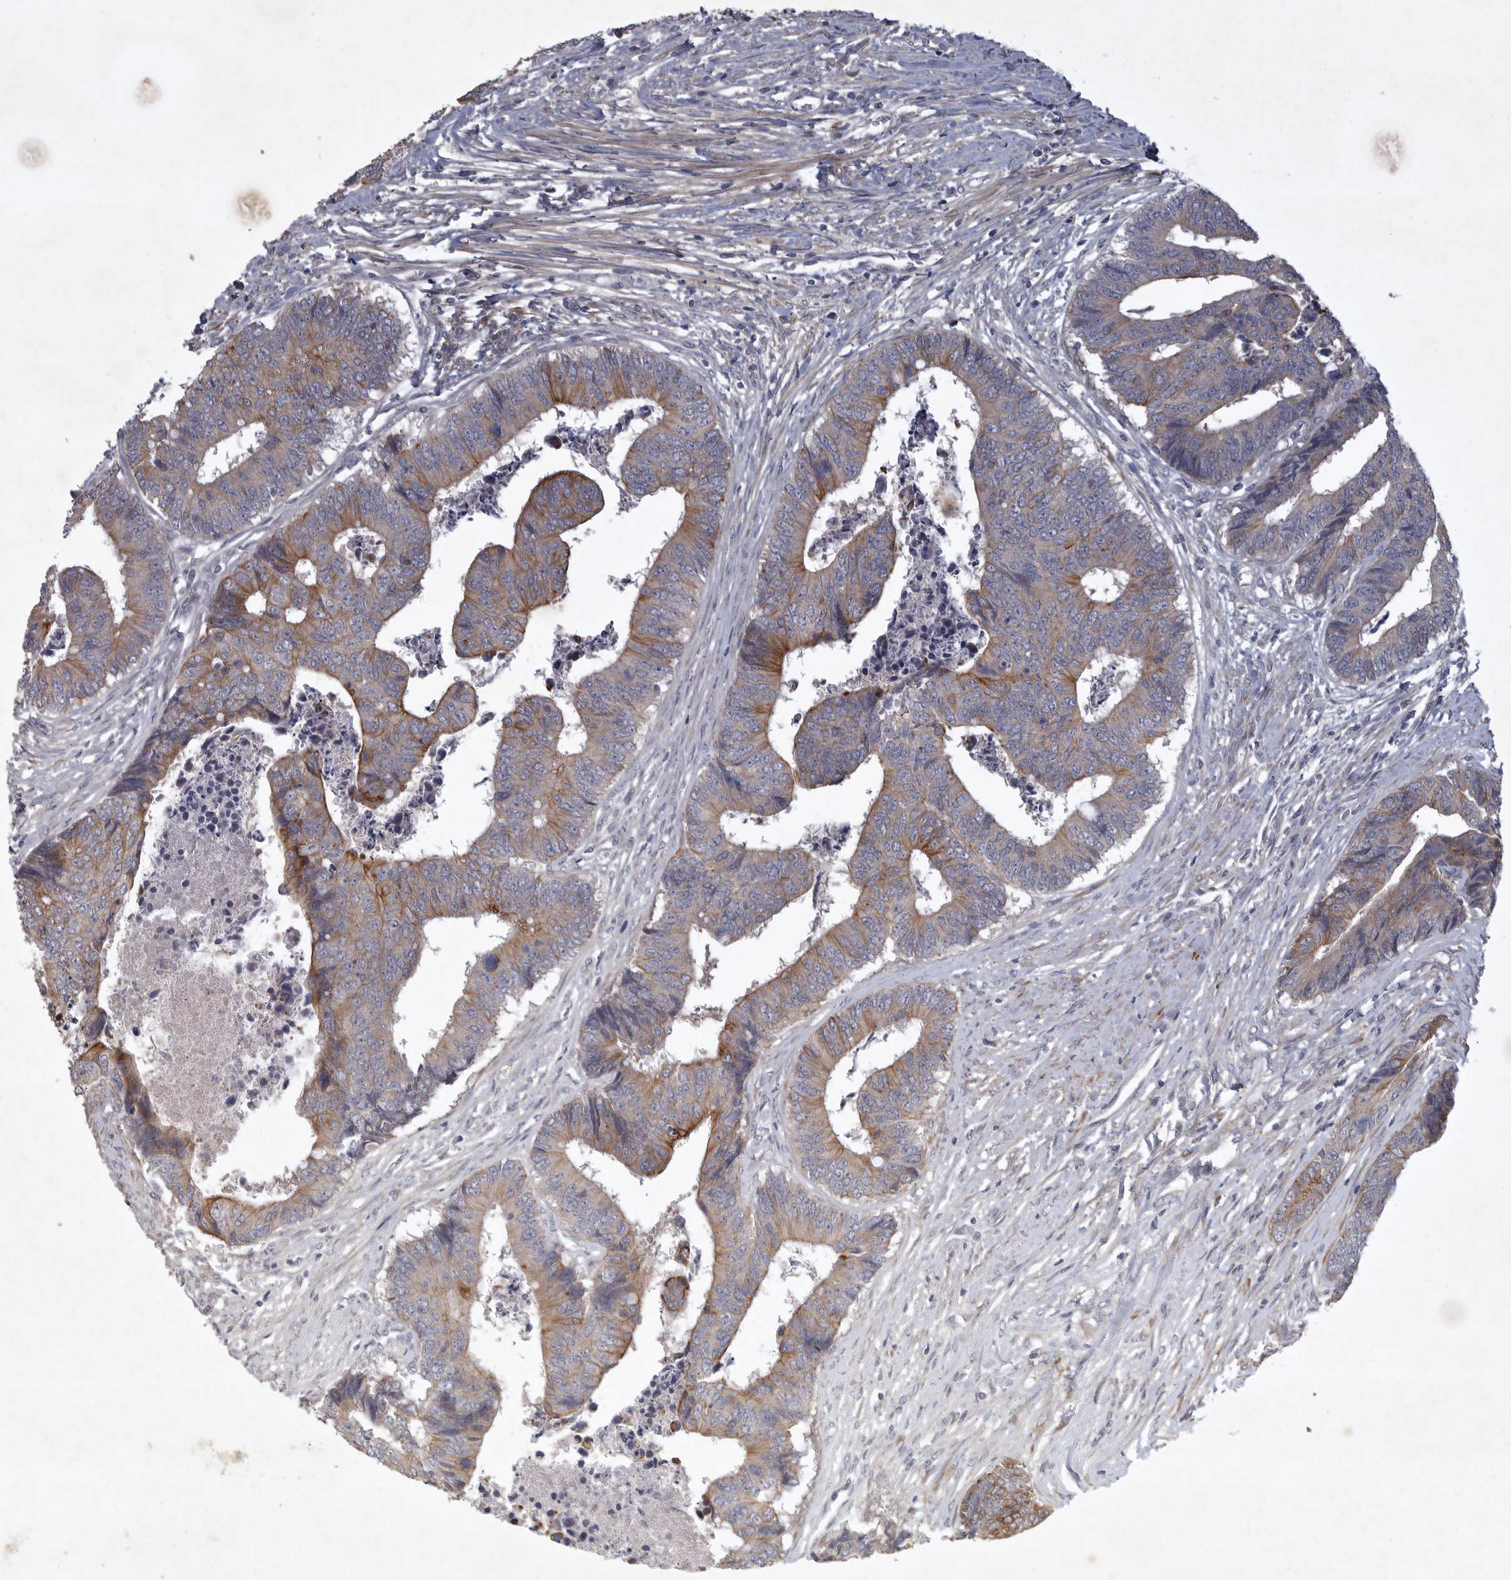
{"staining": {"intensity": "moderate", "quantity": ">75%", "location": "cytoplasmic/membranous"}, "tissue": "colorectal cancer", "cell_type": "Tumor cells", "image_type": "cancer", "snomed": [{"axis": "morphology", "description": "Adenocarcinoma, NOS"}, {"axis": "topography", "description": "Rectum"}], "caption": "Protein expression by immunohistochemistry shows moderate cytoplasmic/membranous staining in approximately >75% of tumor cells in colorectal cancer.", "gene": "BZW2", "patient": {"sex": "male", "age": 84}}